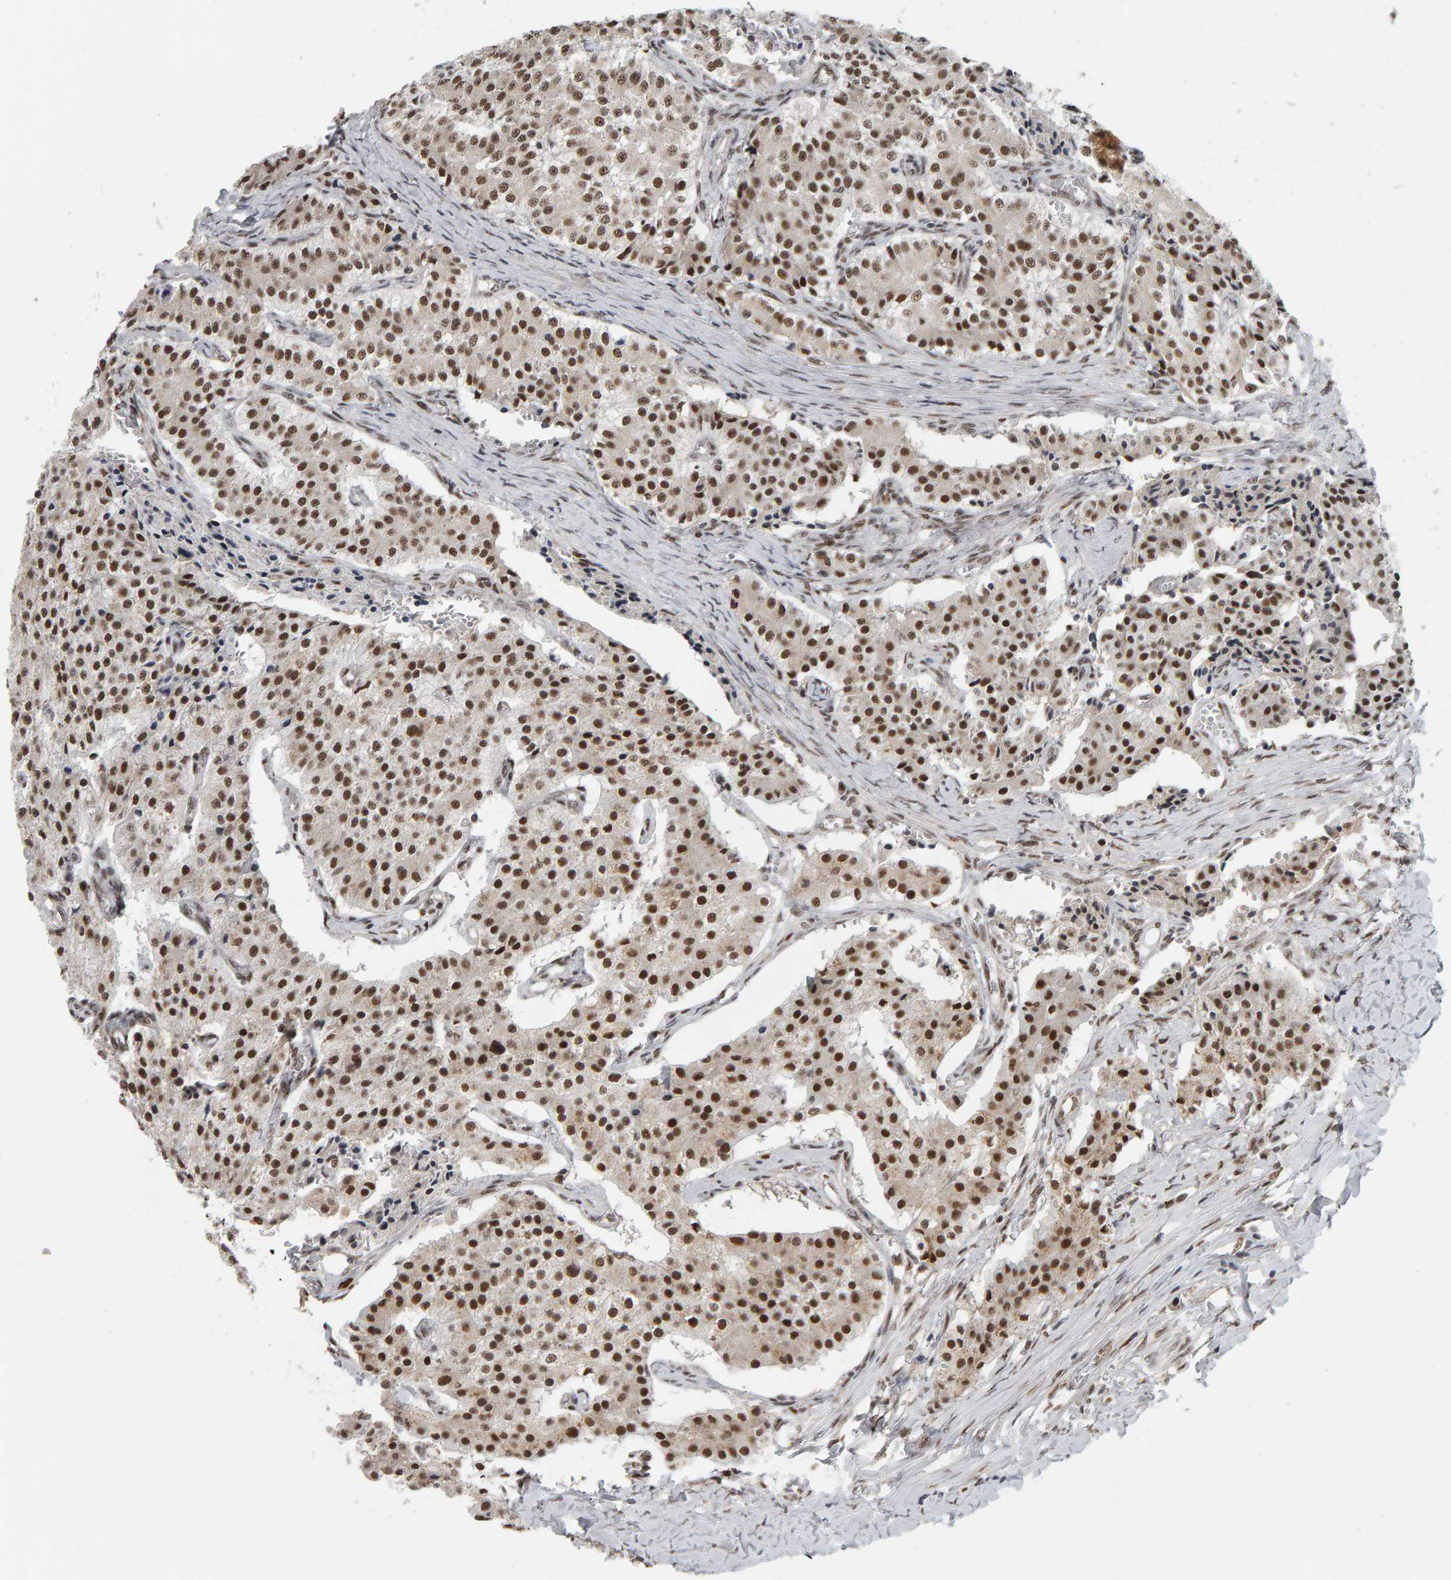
{"staining": {"intensity": "strong", "quantity": ">75%", "location": "nuclear"}, "tissue": "carcinoid", "cell_type": "Tumor cells", "image_type": "cancer", "snomed": [{"axis": "morphology", "description": "Carcinoid, malignant, NOS"}, {"axis": "topography", "description": "Colon"}], "caption": "Protein expression analysis of human carcinoid (malignant) reveals strong nuclear positivity in about >75% of tumor cells. The staining is performed using DAB (3,3'-diaminobenzidine) brown chromogen to label protein expression. The nuclei are counter-stained blue using hematoxylin.", "gene": "ATF7IP", "patient": {"sex": "female", "age": 52}}